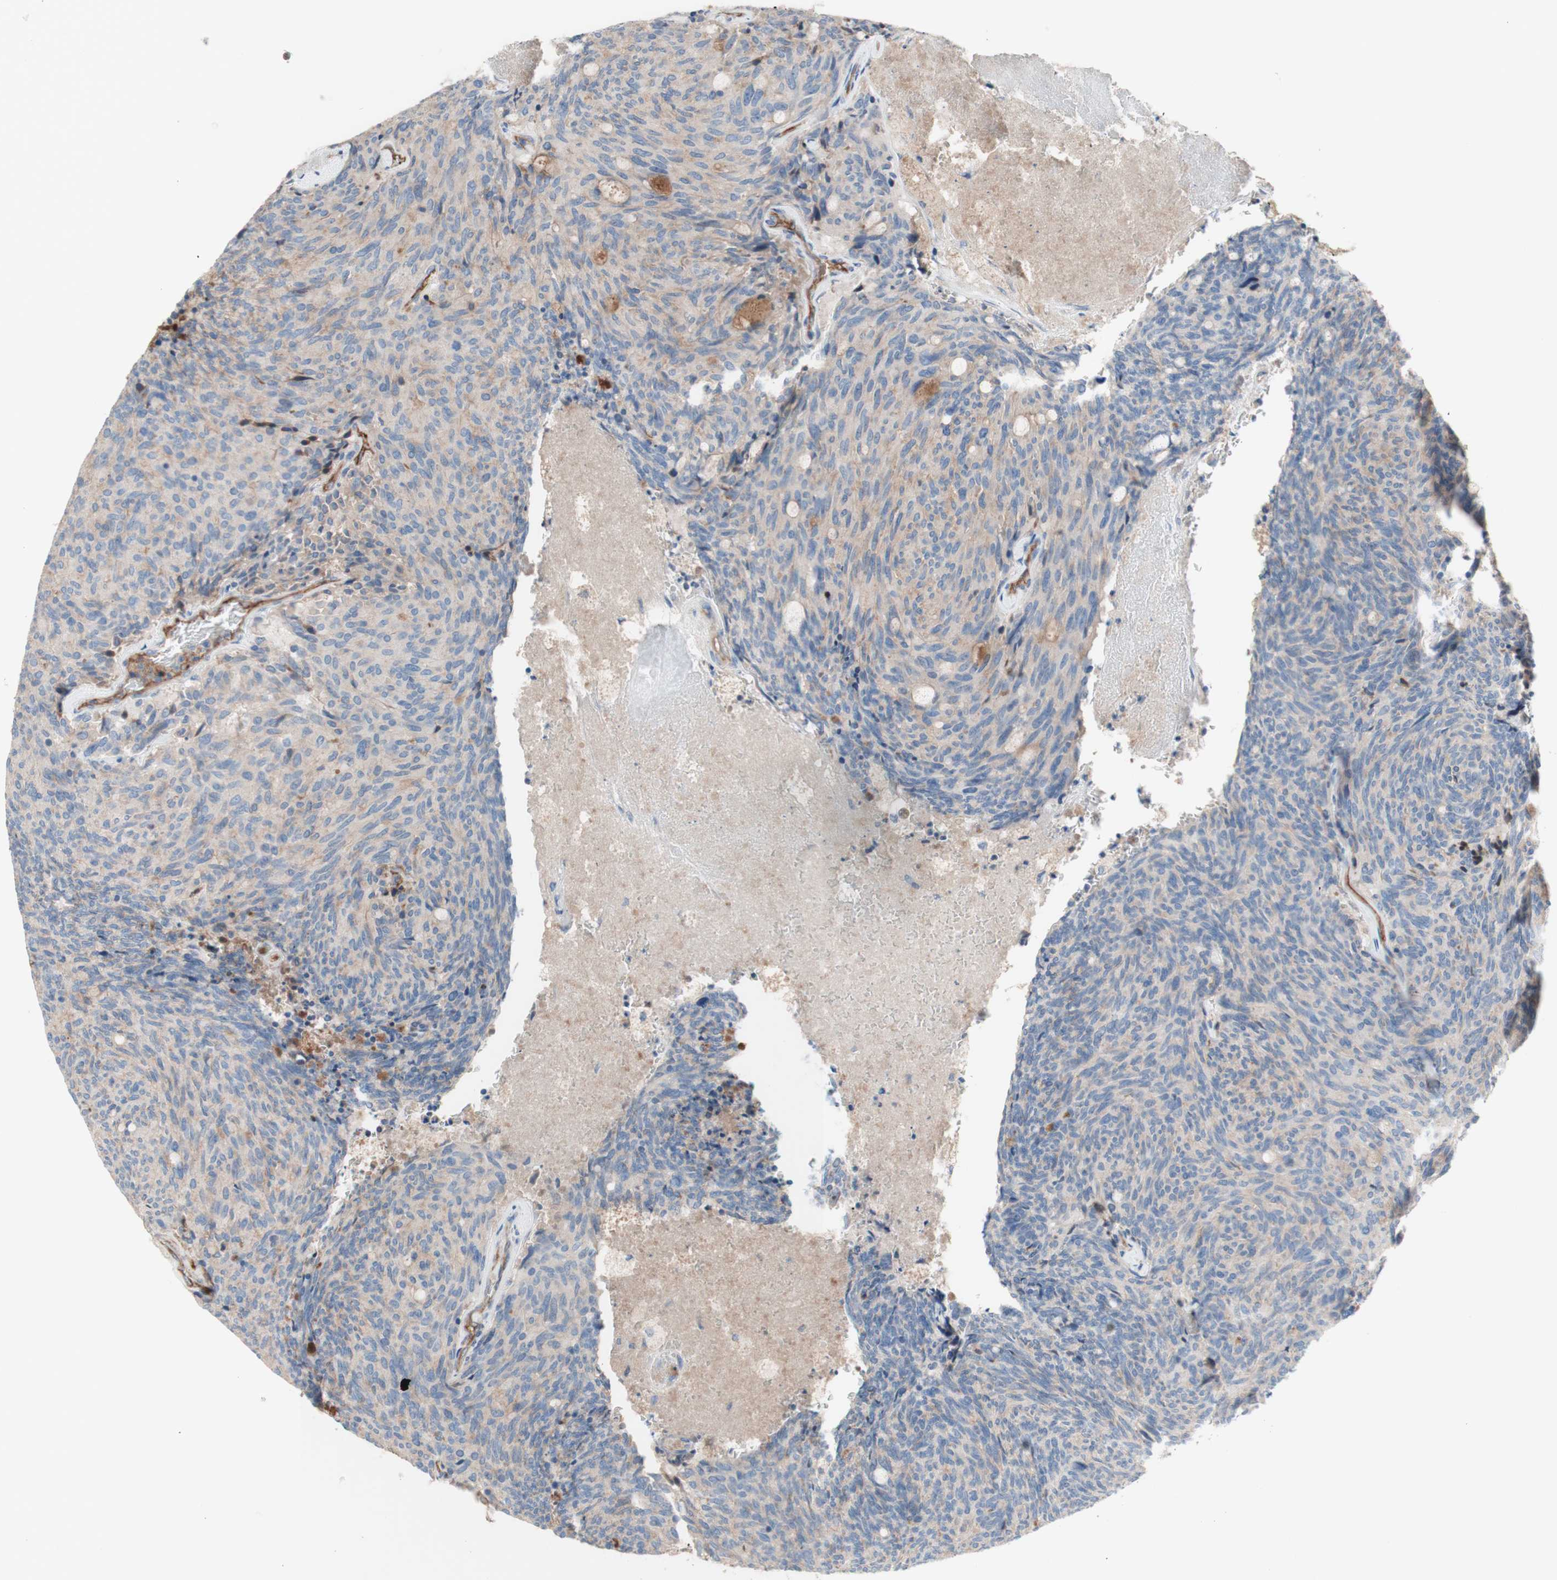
{"staining": {"intensity": "weak", "quantity": "25%-75%", "location": "cytoplasmic/membranous"}, "tissue": "carcinoid", "cell_type": "Tumor cells", "image_type": "cancer", "snomed": [{"axis": "morphology", "description": "Carcinoid, malignant, NOS"}, {"axis": "topography", "description": "Pancreas"}], "caption": "This image shows malignant carcinoid stained with IHC to label a protein in brown. The cytoplasmic/membranous of tumor cells show weak positivity for the protein. Nuclei are counter-stained blue.", "gene": "CD46", "patient": {"sex": "female", "age": 54}}